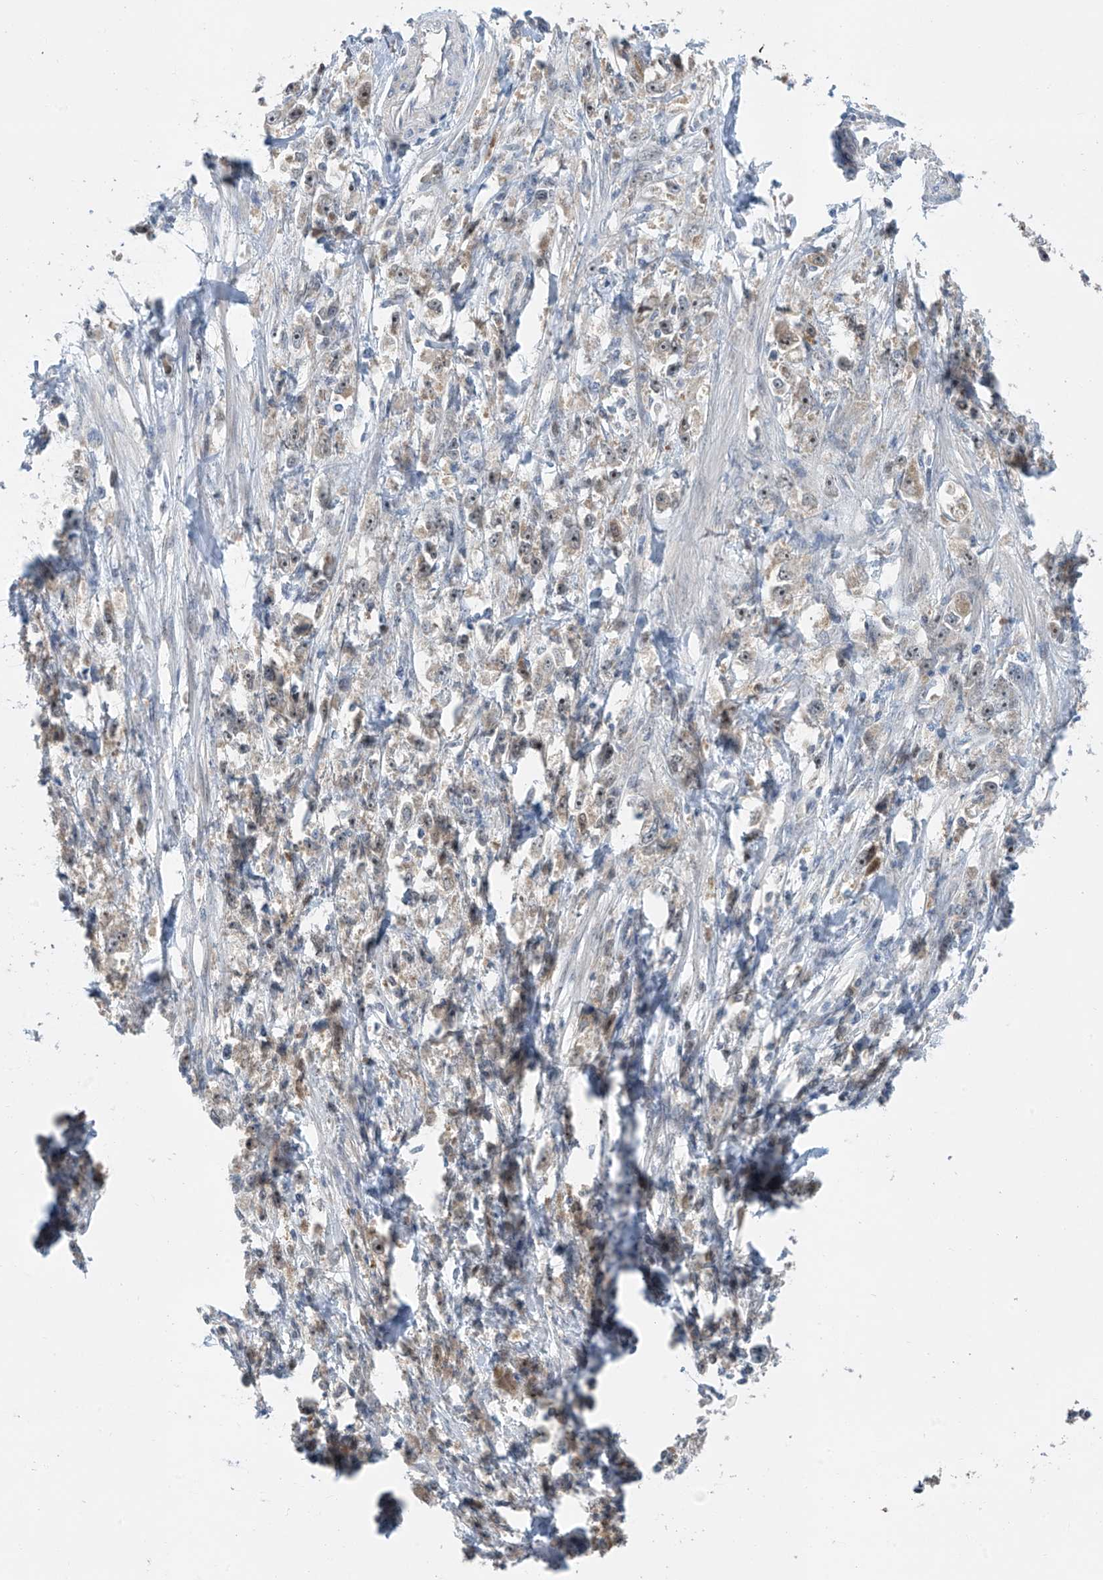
{"staining": {"intensity": "weak", "quantity": "<25%", "location": "cytoplasmic/membranous"}, "tissue": "stomach cancer", "cell_type": "Tumor cells", "image_type": "cancer", "snomed": [{"axis": "morphology", "description": "Adenocarcinoma, NOS"}, {"axis": "topography", "description": "Stomach"}], "caption": "A photomicrograph of adenocarcinoma (stomach) stained for a protein shows no brown staining in tumor cells. Brightfield microscopy of immunohistochemistry (IHC) stained with DAB (brown) and hematoxylin (blue), captured at high magnification.", "gene": "TTC38", "patient": {"sex": "female", "age": 59}}